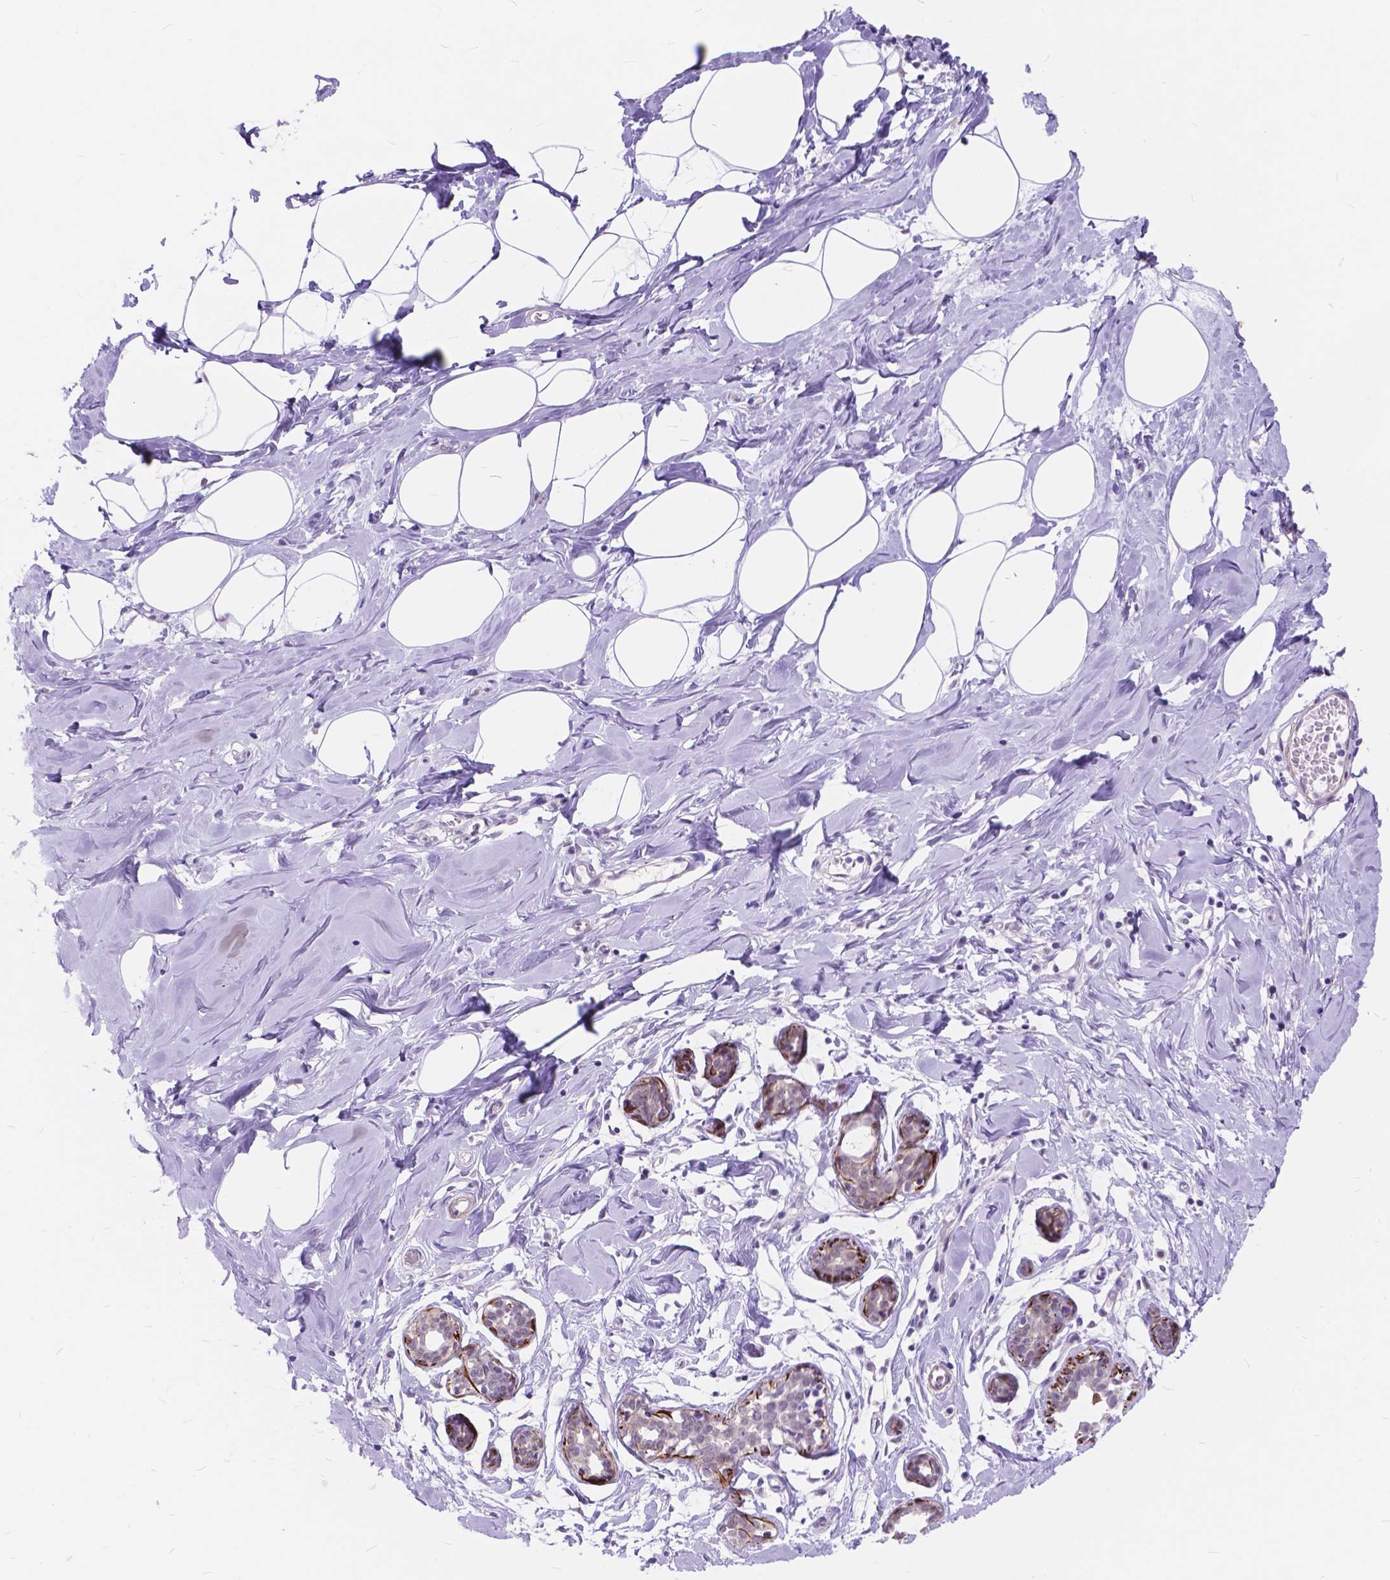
{"staining": {"intensity": "negative", "quantity": "none", "location": "none"}, "tissue": "breast", "cell_type": "Adipocytes", "image_type": "normal", "snomed": [{"axis": "morphology", "description": "Normal tissue, NOS"}, {"axis": "topography", "description": "Breast"}], "caption": "Adipocytes show no significant protein positivity in benign breast. The staining was performed using DAB to visualize the protein expression in brown, while the nuclei were stained in blue with hematoxylin (Magnification: 20x).", "gene": "MAN2C1", "patient": {"sex": "female", "age": 27}}